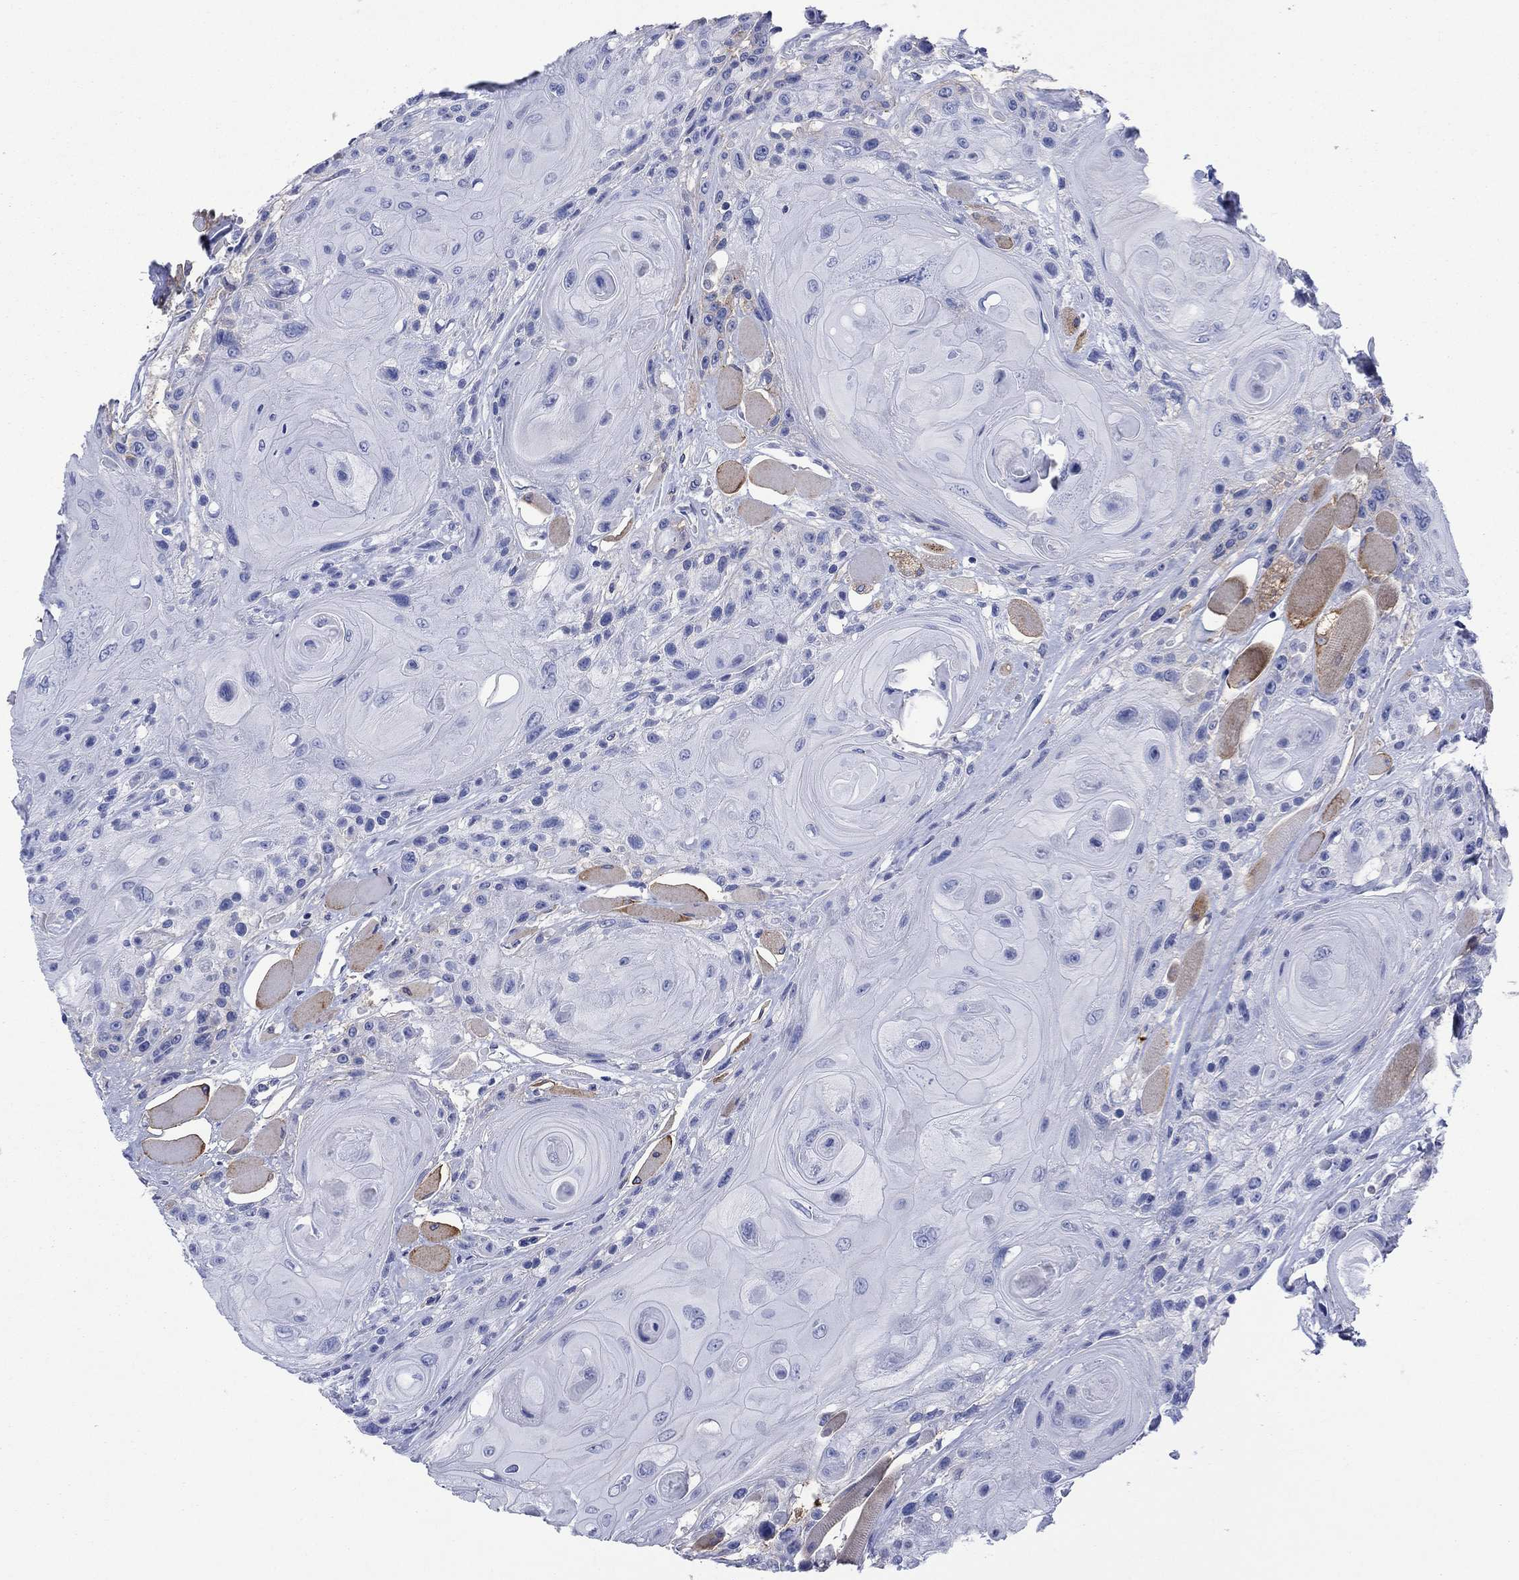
{"staining": {"intensity": "negative", "quantity": "none", "location": "none"}, "tissue": "head and neck cancer", "cell_type": "Tumor cells", "image_type": "cancer", "snomed": [{"axis": "morphology", "description": "Squamous cell carcinoma, NOS"}, {"axis": "topography", "description": "Head-Neck"}], "caption": "Squamous cell carcinoma (head and neck) was stained to show a protein in brown. There is no significant expression in tumor cells.", "gene": "ATP1B1", "patient": {"sex": "female", "age": 59}}